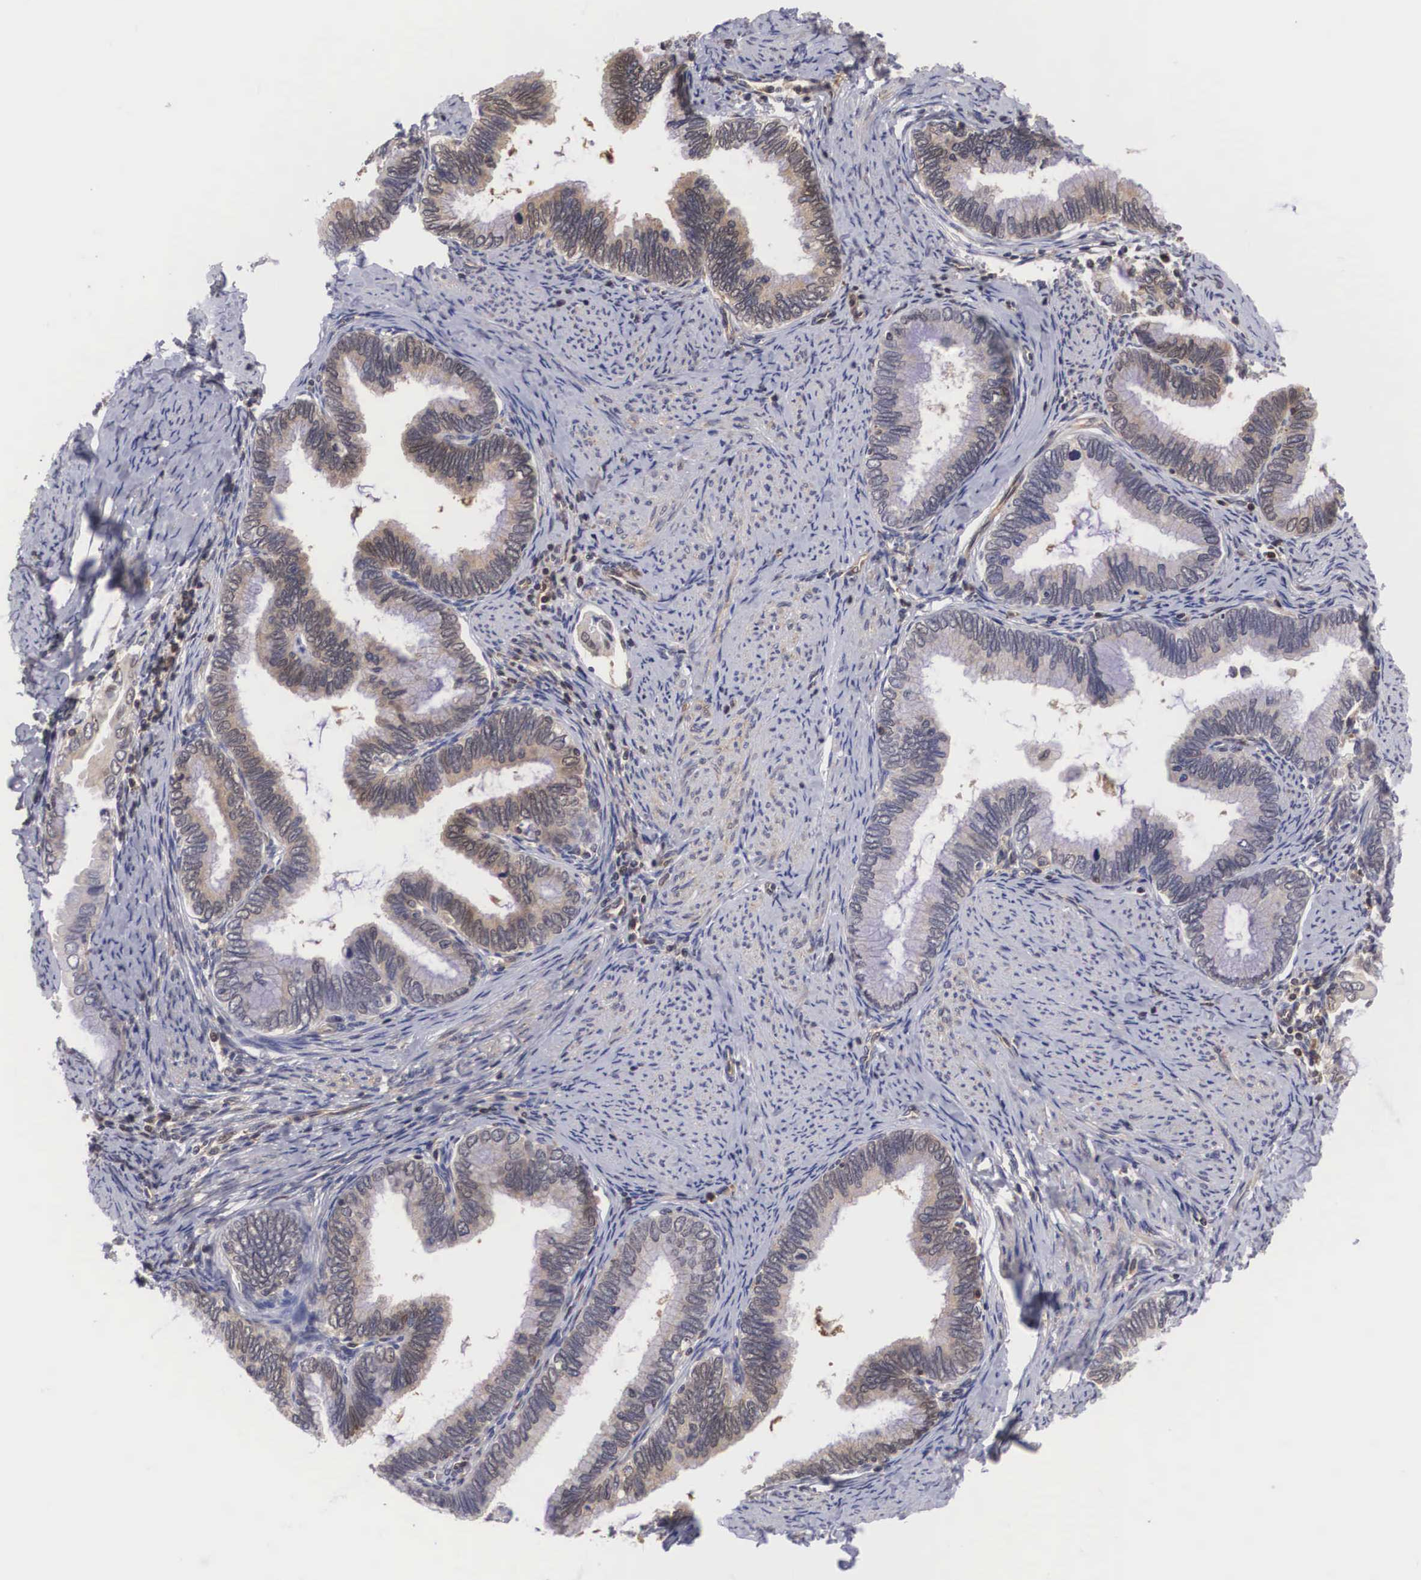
{"staining": {"intensity": "weak", "quantity": "25%-75%", "location": "cytoplasmic/membranous"}, "tissue": "cervical cancer", "cell_type": "Tumor cells", "image_type": "cancer", "snomed": [{"axis": "morphology", "description": "Adenocarcinoma, NOS"}, {"axis": "topography", "description": "Cervix"}], "caption": "A low amount of weak cytoplasmic/membranous positivity is present in approximately 25%-75% of tumor cells in adenocarcinoma (cervical) tissue.", "gene": "ADSL", "patient": {"sex": "female", "age": 49}}